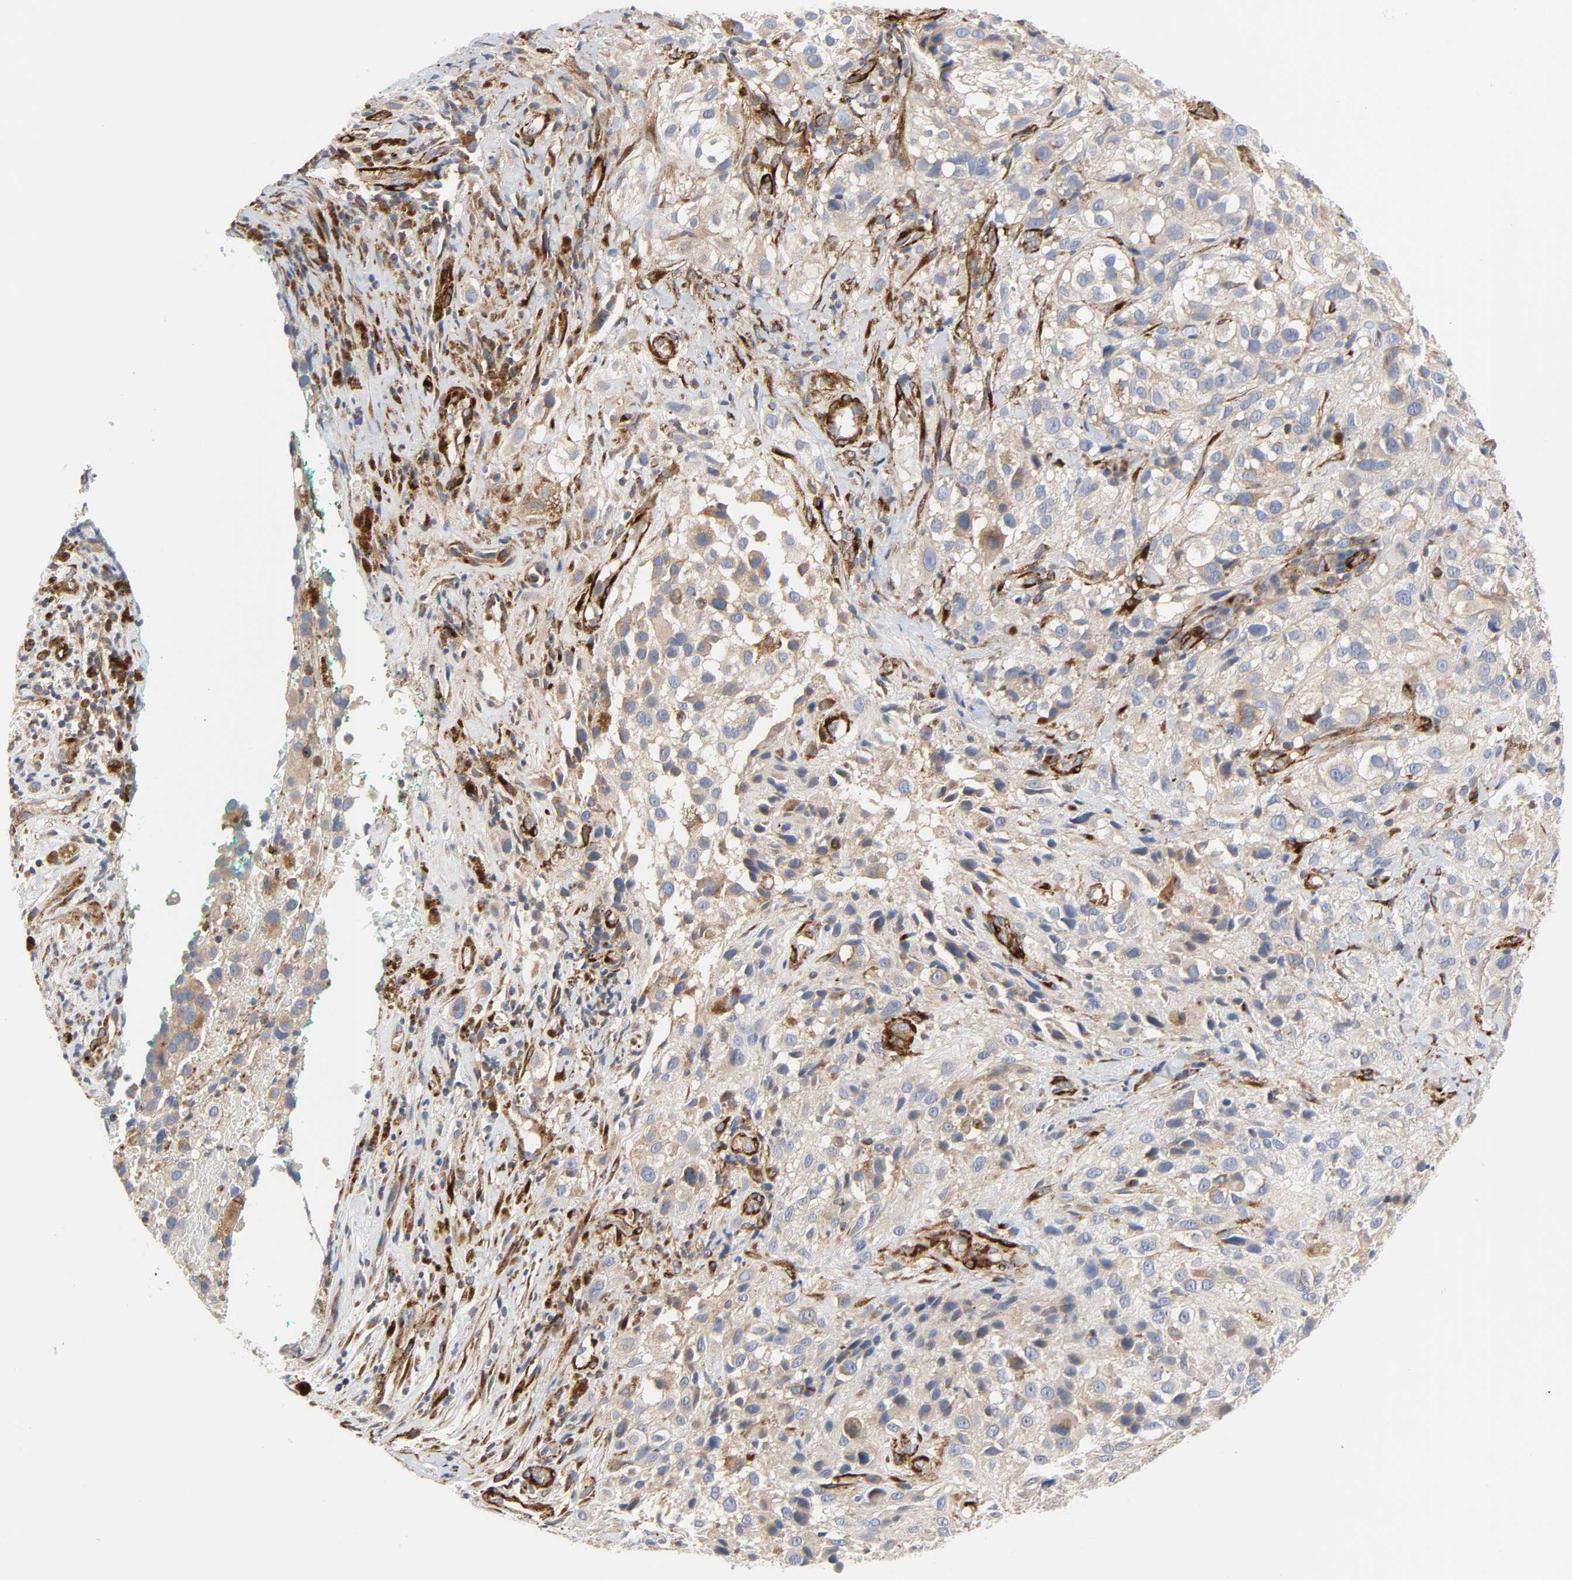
{"staining": {"intensity": "weak", "quantity": ">75%", "location": "cytoplasmic/membranous"}, "tissue": "melanoma", "cell_type": "Tumor cells", "image_type": "cancer", "snomed": [{"axis": "morphology", "description": "Necrosis, NOS"}, {"axis": "morphology", "description": "Malignant melanoma, NOS"}, {"axis": "topography", "description": "Skin"}], "caption": "Protein expression analysis of human melanoma reveals weak cytoplasmic/membranous expression in approximately >75% of tumor cells. Immunohistochemistry (ihc) stains the protein in brown and the nuclei are stained blue.", "gene": "ARHGAP1", "patient": {"sex": "female", "age": 87}}